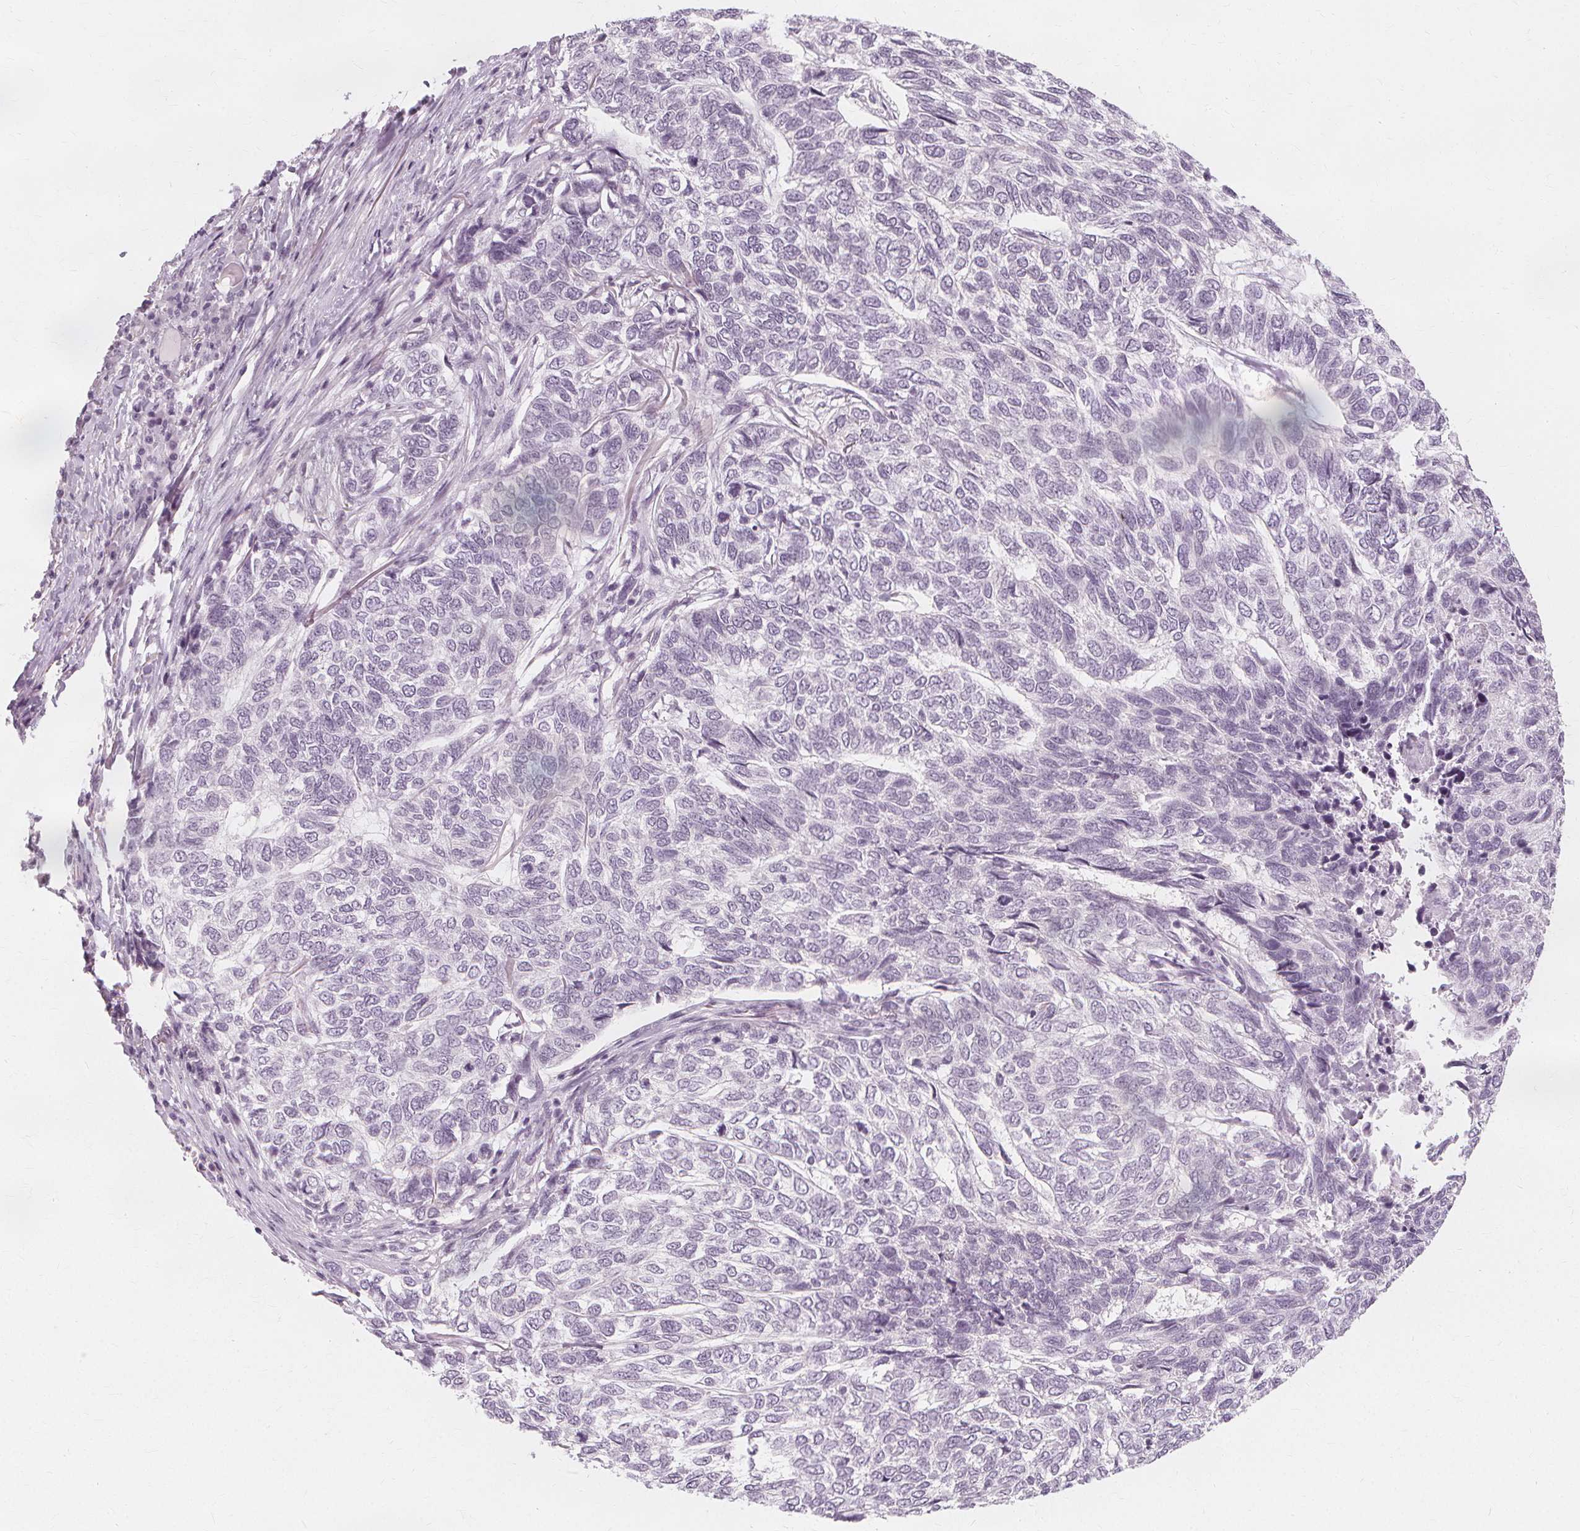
{"staining": {"intensity": "negative", "quantity": "none", "location": "none"}, "tissue": "skin cancer", "cell_type": "Tumor cells", "image_type": "cancer", "snomed": [{"axis": "morphology", "description": "Basal cell carcinoma"}, {"axis": "topography", "description": "Skin"}], "caption": "A histopathology image of basal cell carcinoma (skin) stained for a protein shows no brown staining in tumor cells.", "gene": "NXPE1", "patient": {"sex": "female", "age": 65}}